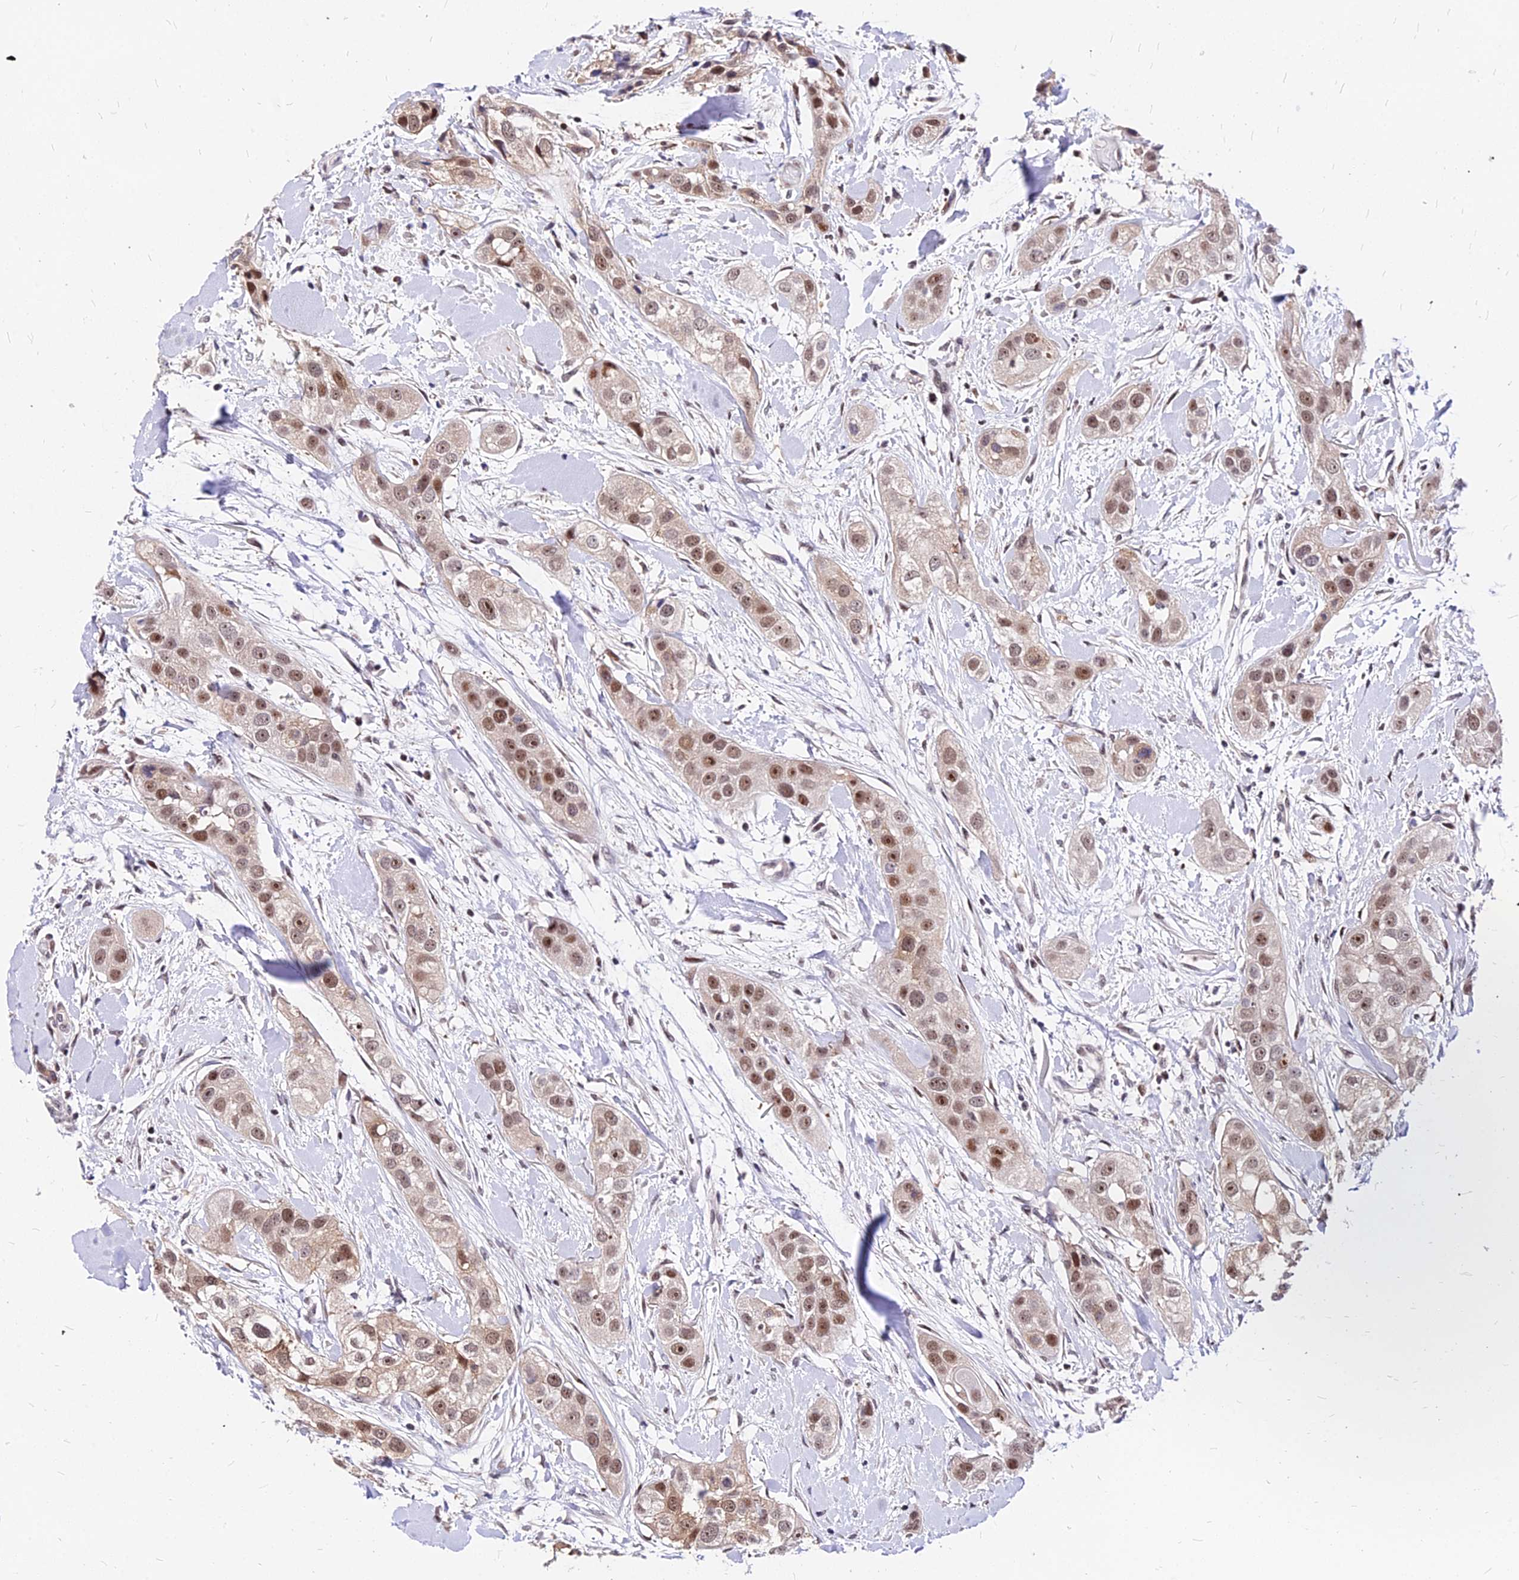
{"staining": {"intensity": "moderate", "quantity": ">75%", "location": "cytoplasmic/membranous,nuclear"}, "tissue": "head and neck cancer", "cell_type": "Tumor cells", "image_type": "cancer", "snomed": [{"axis": "morphology", "description": "Normal tissue, NOS"}, {"axis": "morphology", "description": "Squamous cell carcinoma, NOS"}, {"axis": "topography", "description": "Skeletal muscle"}, {"axis": "topography", "description": "Head-Neck"}], "caption": "This image exhibits immunohistochemistry staining of head and neck cancer (squamous cell carcinoma), with medium moderate cytoplasmic/membranous and nuclear staining in approximately >75% of tumor cells.", "gene": "DDX55", "patient": {"sex": "male", "age": 51}}